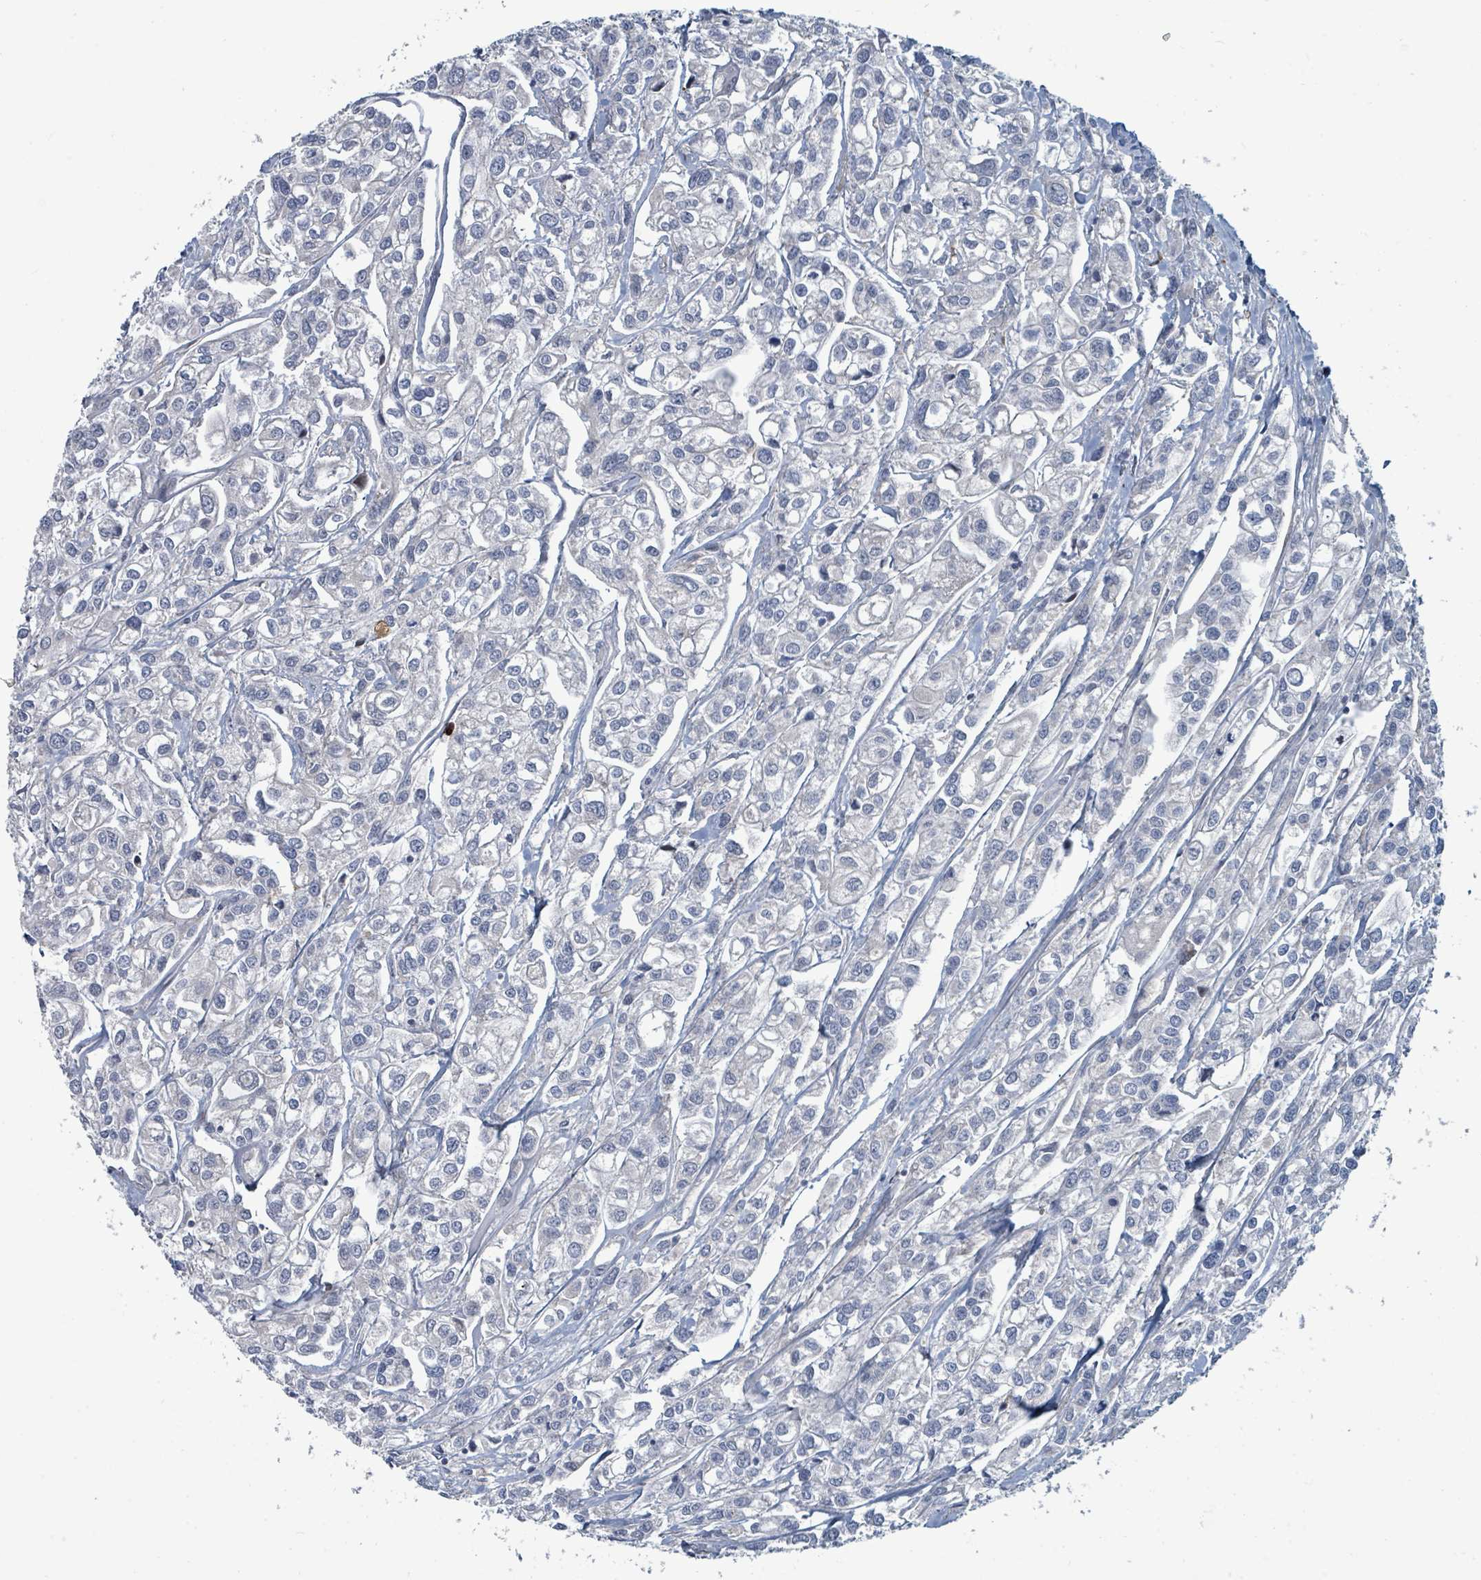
{"staining": {"intensity": "negative", "quantity": "none", "location": "none"}, "tissue": "urothelial cancer", "cell_type": "Tumor cells", "image_type": "cancer", "snomed": [{"axis": "morphology", "description": "Urothelial carcinoma, High grade"}, {"axis": "topography", "description": "Urinary bladder"}], "caption": "Urothelial cancer stained for a protein using immunohistochemistry reveals no positivity tumor cells.", "gene": "TRDMT1", "patient": {"sex": "male", "age": 67}}